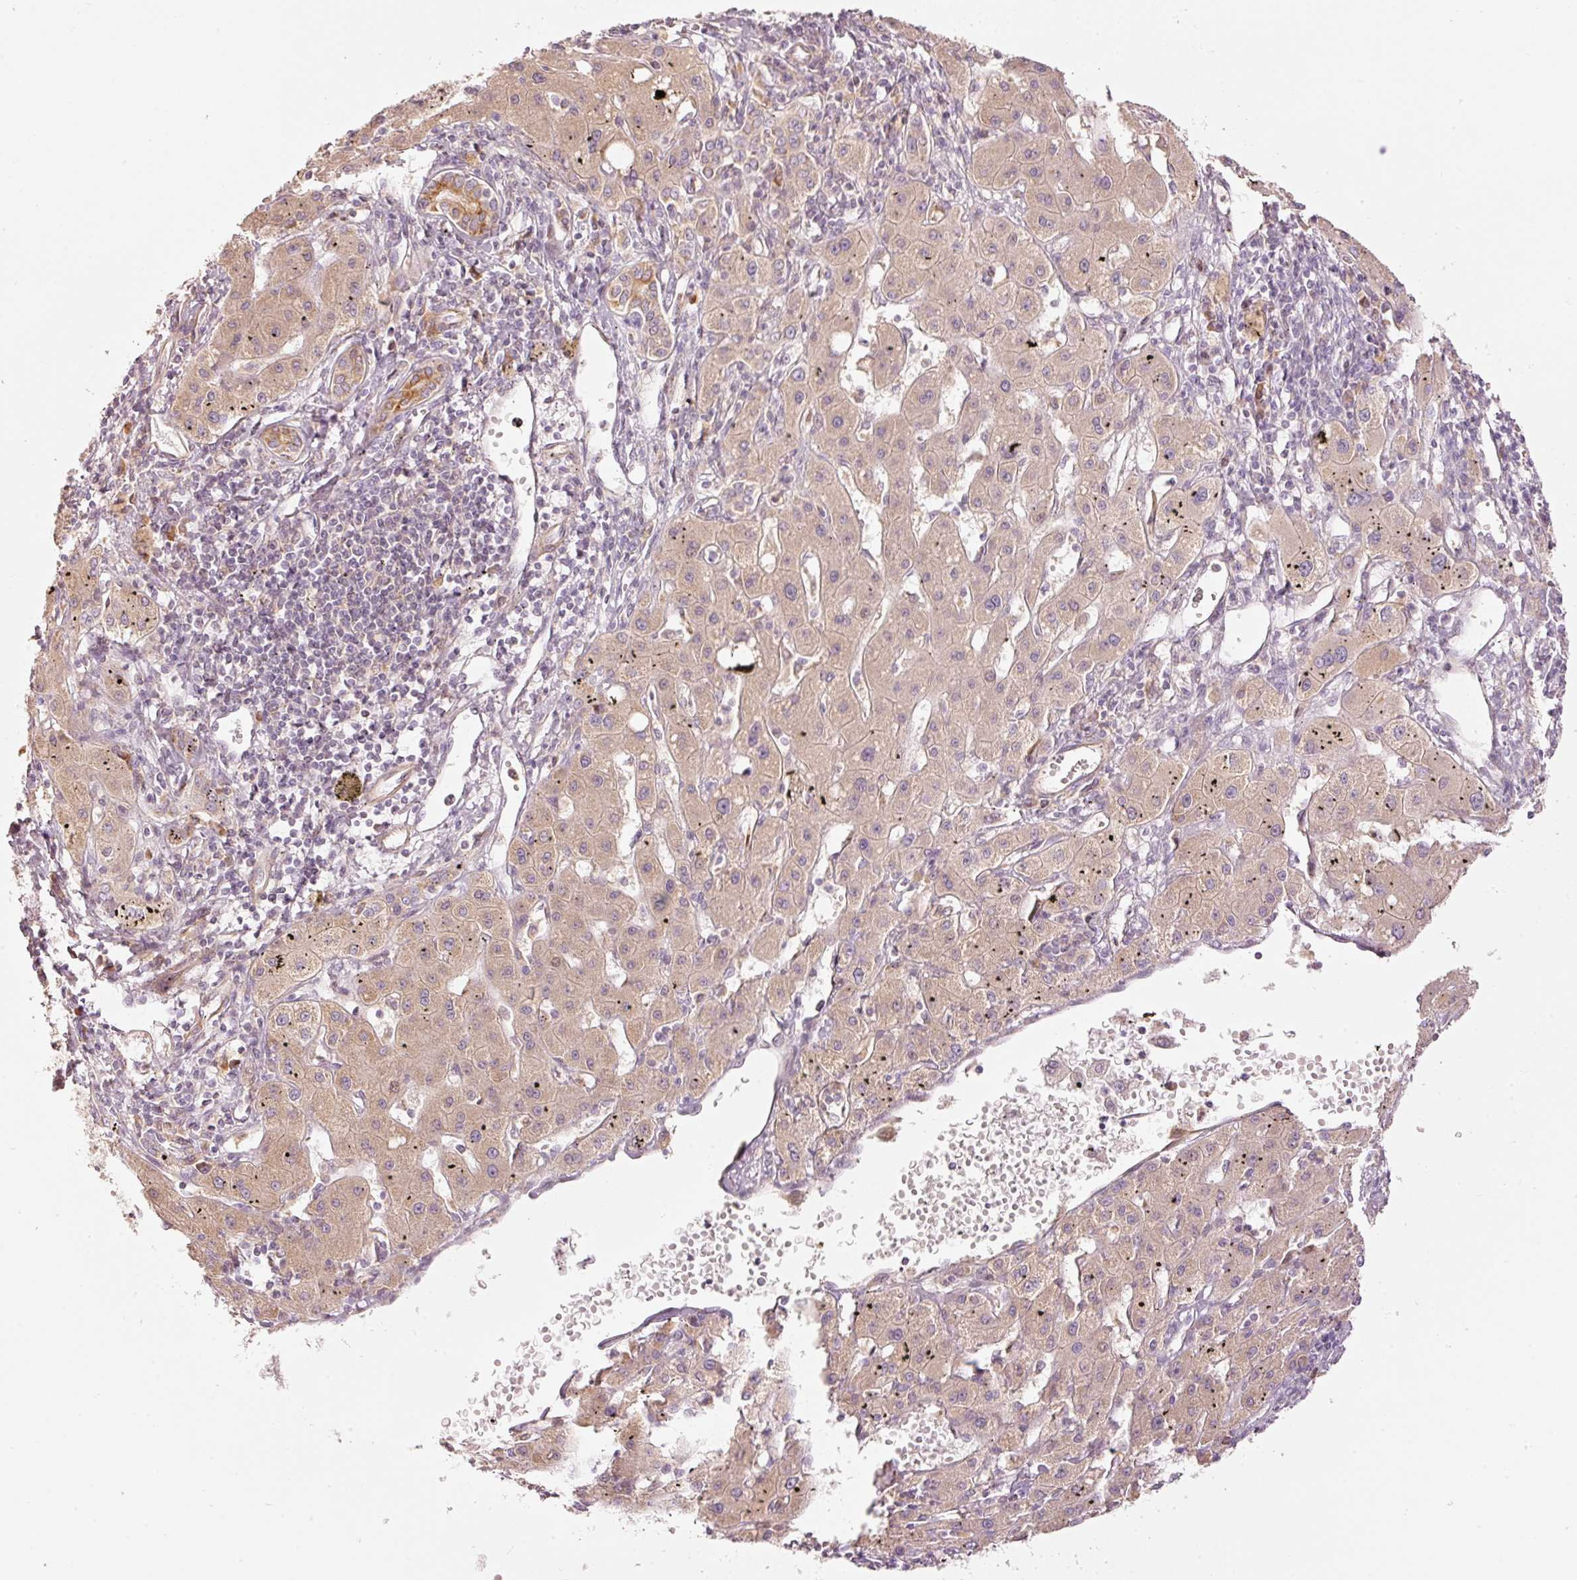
{"staining": {"intensity": "weak", "quantity": ">75%", "location": "cytoplasmic/membranous"}, "tissue": "liver cancer", "cell_type": "Tumor cells", "image_type": "cancer", "snomed": [{"axis": "morphology", "description": "Carcinoma, Hepatocellular, NOS"}, {"axis": "topography", "description": "Liver"}], "caption": "Liver cancer stained for a protein (brown) exhibits weak cytoplasmic/membranous positive staining in approximately >75% of tumor cells.", "gene": "MAP10", "patient": {"sex": "male", "age": 72}}